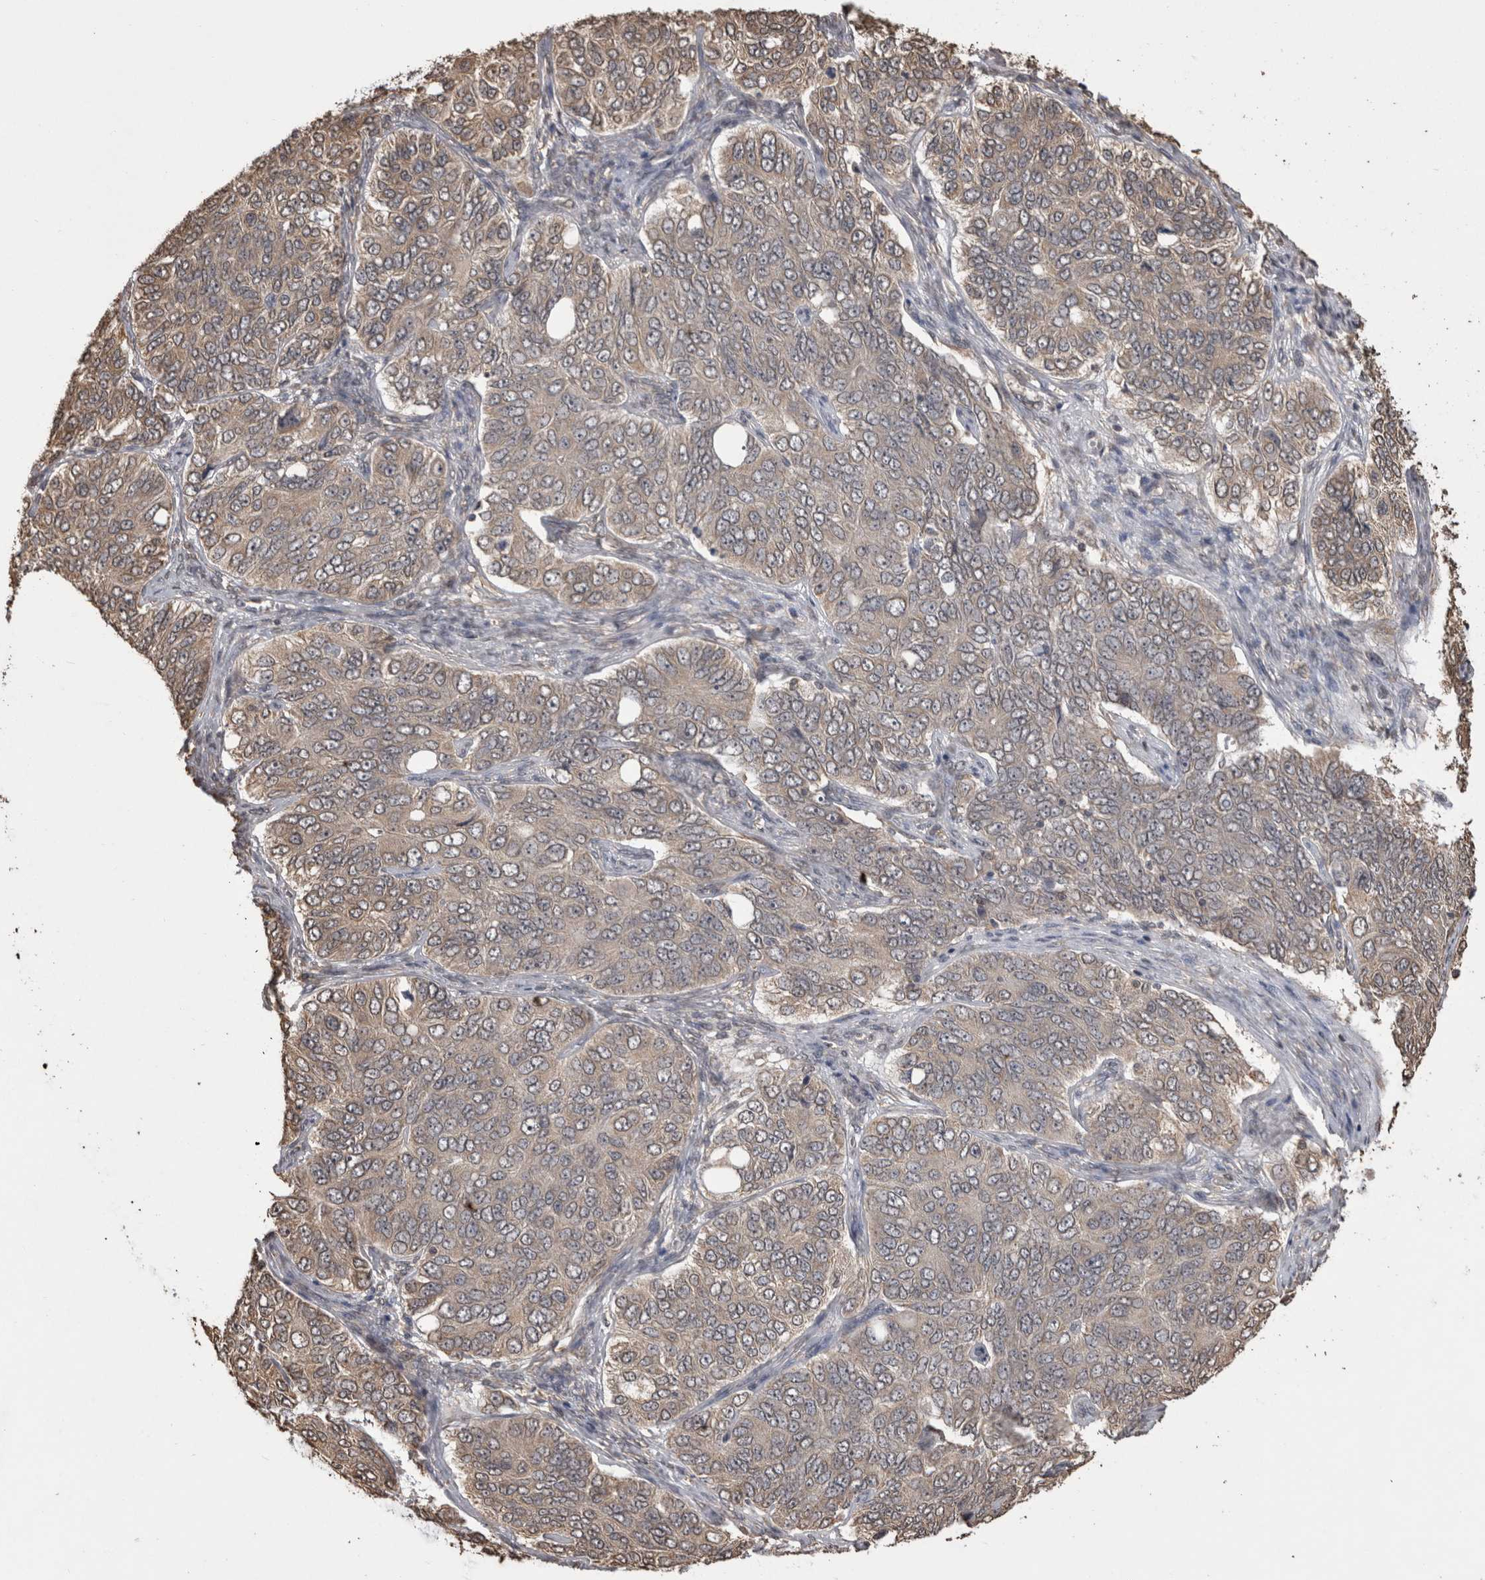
{"staining": {"intensity": "weak", "quantity": "25%-75%", "location": "cytoplasmic/membranous"}, "tissue": "ovarian cancer", "cell_type": "Tumor cells", "image_type": "cancer", "snomed": [{"axis": "morphology", "description": "Carcinoma, endometroid"}, {"axis": "topography", "description": "Ovary"}], "caption": "Brown immunohistochemical staining in endometroid carcinoma (ovarian) exhibits weak cytoplasmic/membranous staining in about 25%-75% of tumor cells. The protein is stained brown, and the nuclei are stained in blue (DAB (3,3'-diaminobenzidine) IHC with brightfield microscopy, high magnification).", "gene": "SOCS5", "patient": {"sex": "female", "age": 51}}